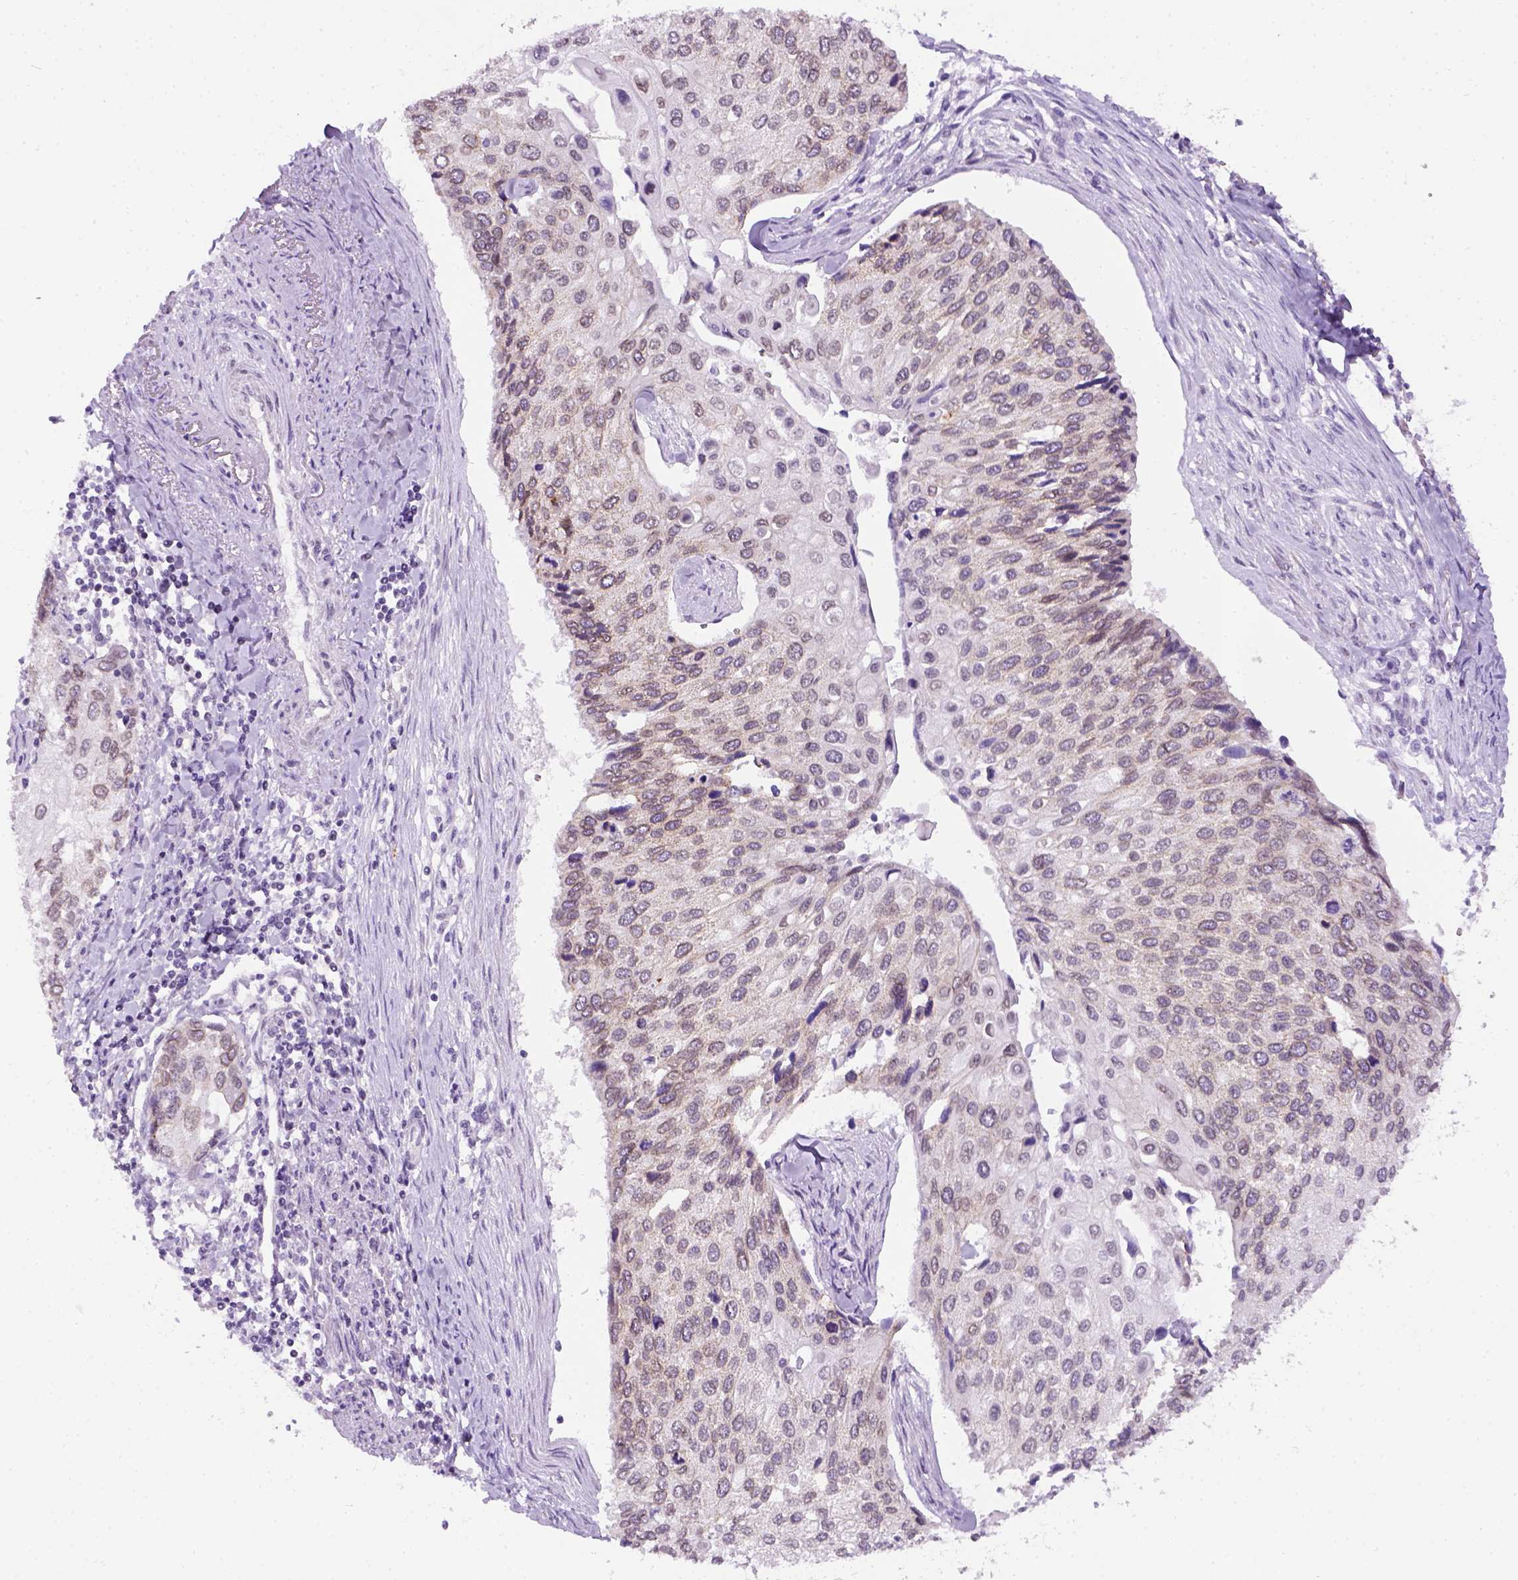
{"staining": {"intensity": "weak", "quantity": "25%-75%", "location": "cytoplasmic/membranous"}, "tissue": "lung cancer", "cell_type": "Tumor cells", "image_type": "cancer", "snomed": [{"axis": "morphology", "description": "Squamous cell carcinoma, NOS"}, {"axis": "morphology", "description": "Squamous cell carcinoma, metastatic, NOS"}, {"axis": "topography", "description": "Lung"}], "caption": "Immunohistochemical staining of human lung cancer shows low levels of weak cytoplasmic/membranous protein expression in about 25%-75% of tumor cells. (DAB = brown stain, brightfield microscopy at high magnification).", "gene": "FAM184B", "patient": {"sex": "male", "age": 63}}